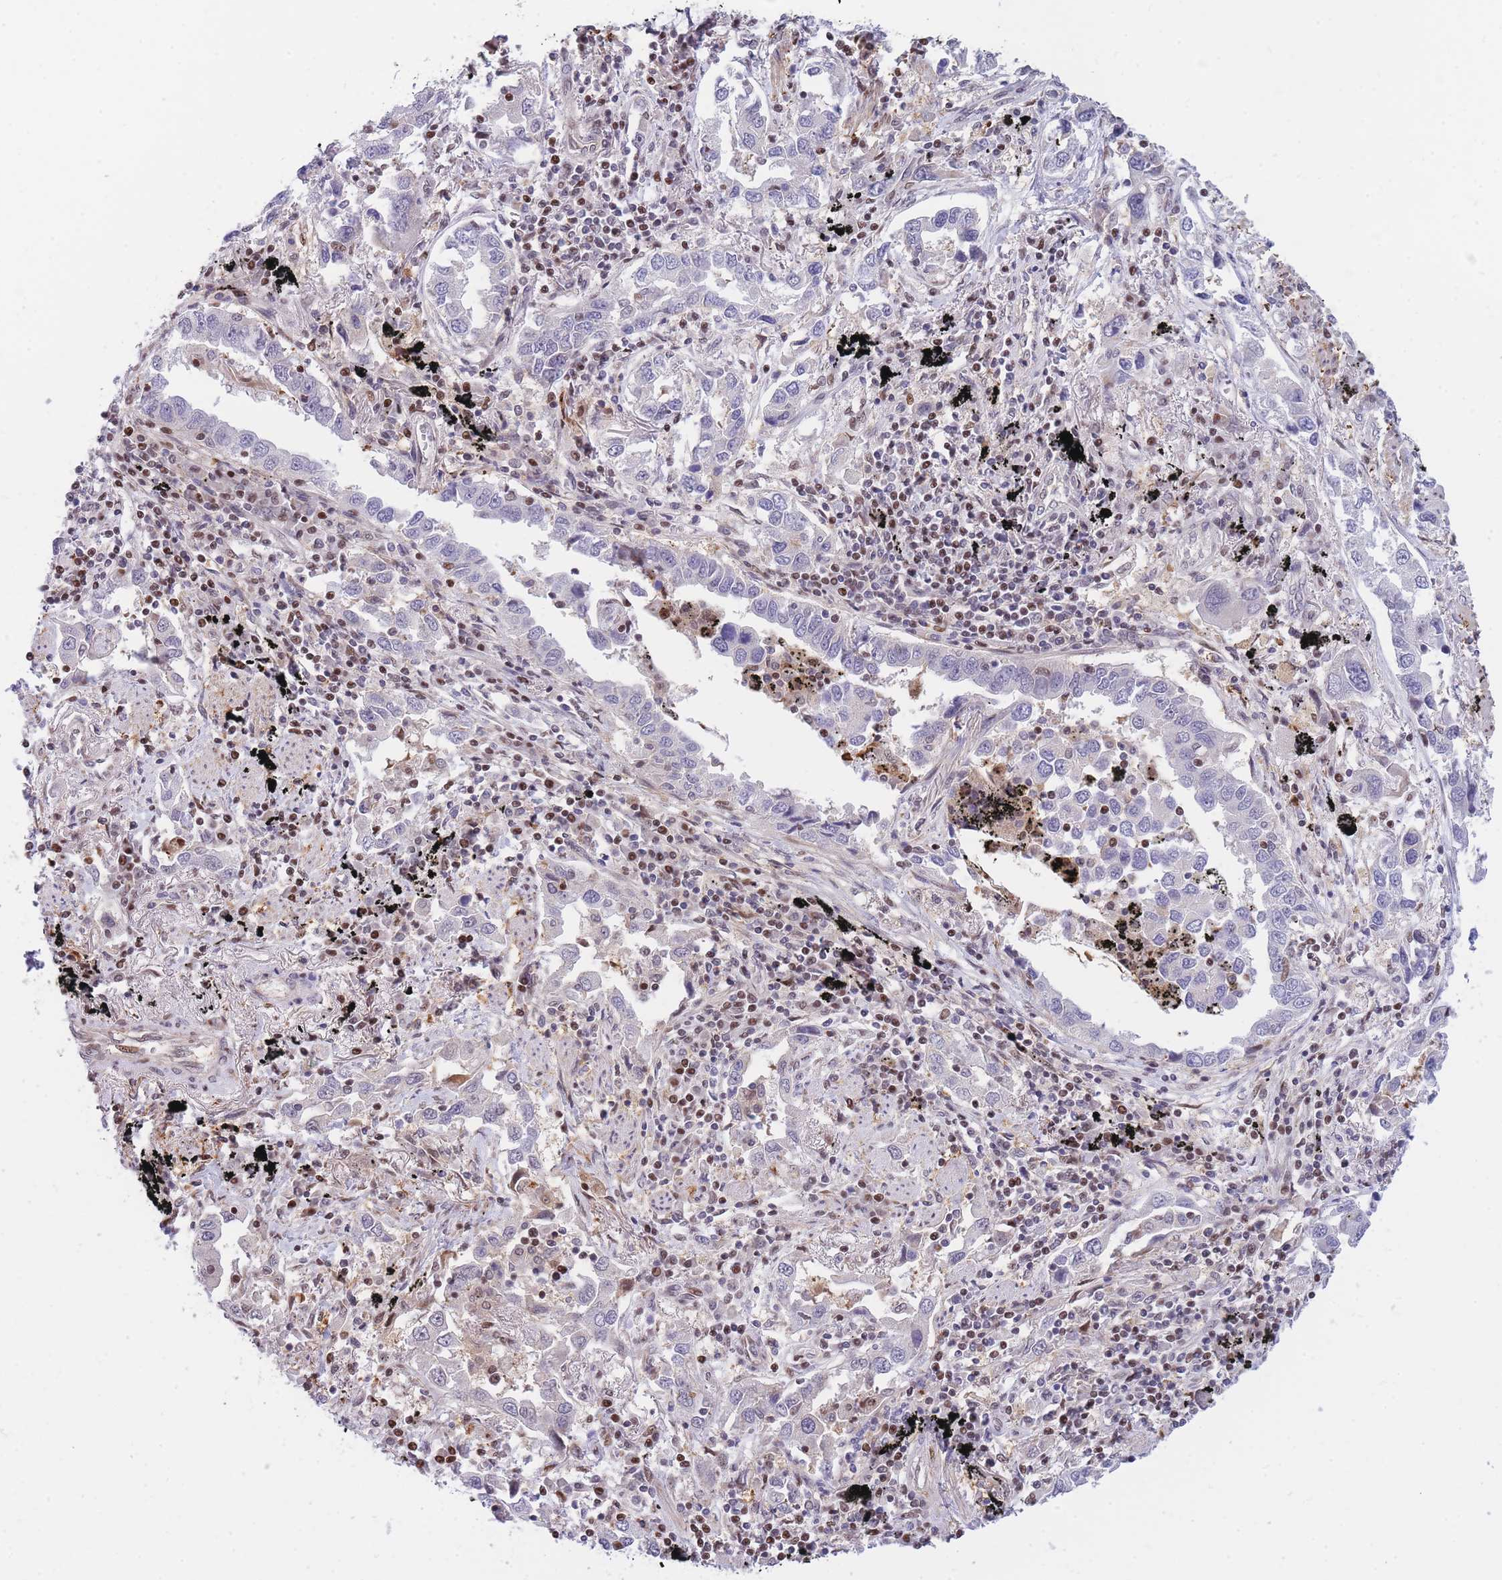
{"staining": {"intensity": "negative", "quantity": "none", "location": "none"}, "tissue": "lung cancer", "cell_type": "Tumor cells", "image_type": "cancer", "snomed": [{"axis": "morphology", "description": "Adenocarcinoma, NOS"}, {"axis": "topography", "description": "Lung"}], "caption": "Tumor cells are negative for brown protein staining in adenocarcinoma (lung). Brightfield microscopy of immunohistochemistry (IHC) stained with DAB (brown) and hematoxylin (blue), captured at high magnification.", "gene": "CRACD", "patient": {"sex": "male", "age": 67}}